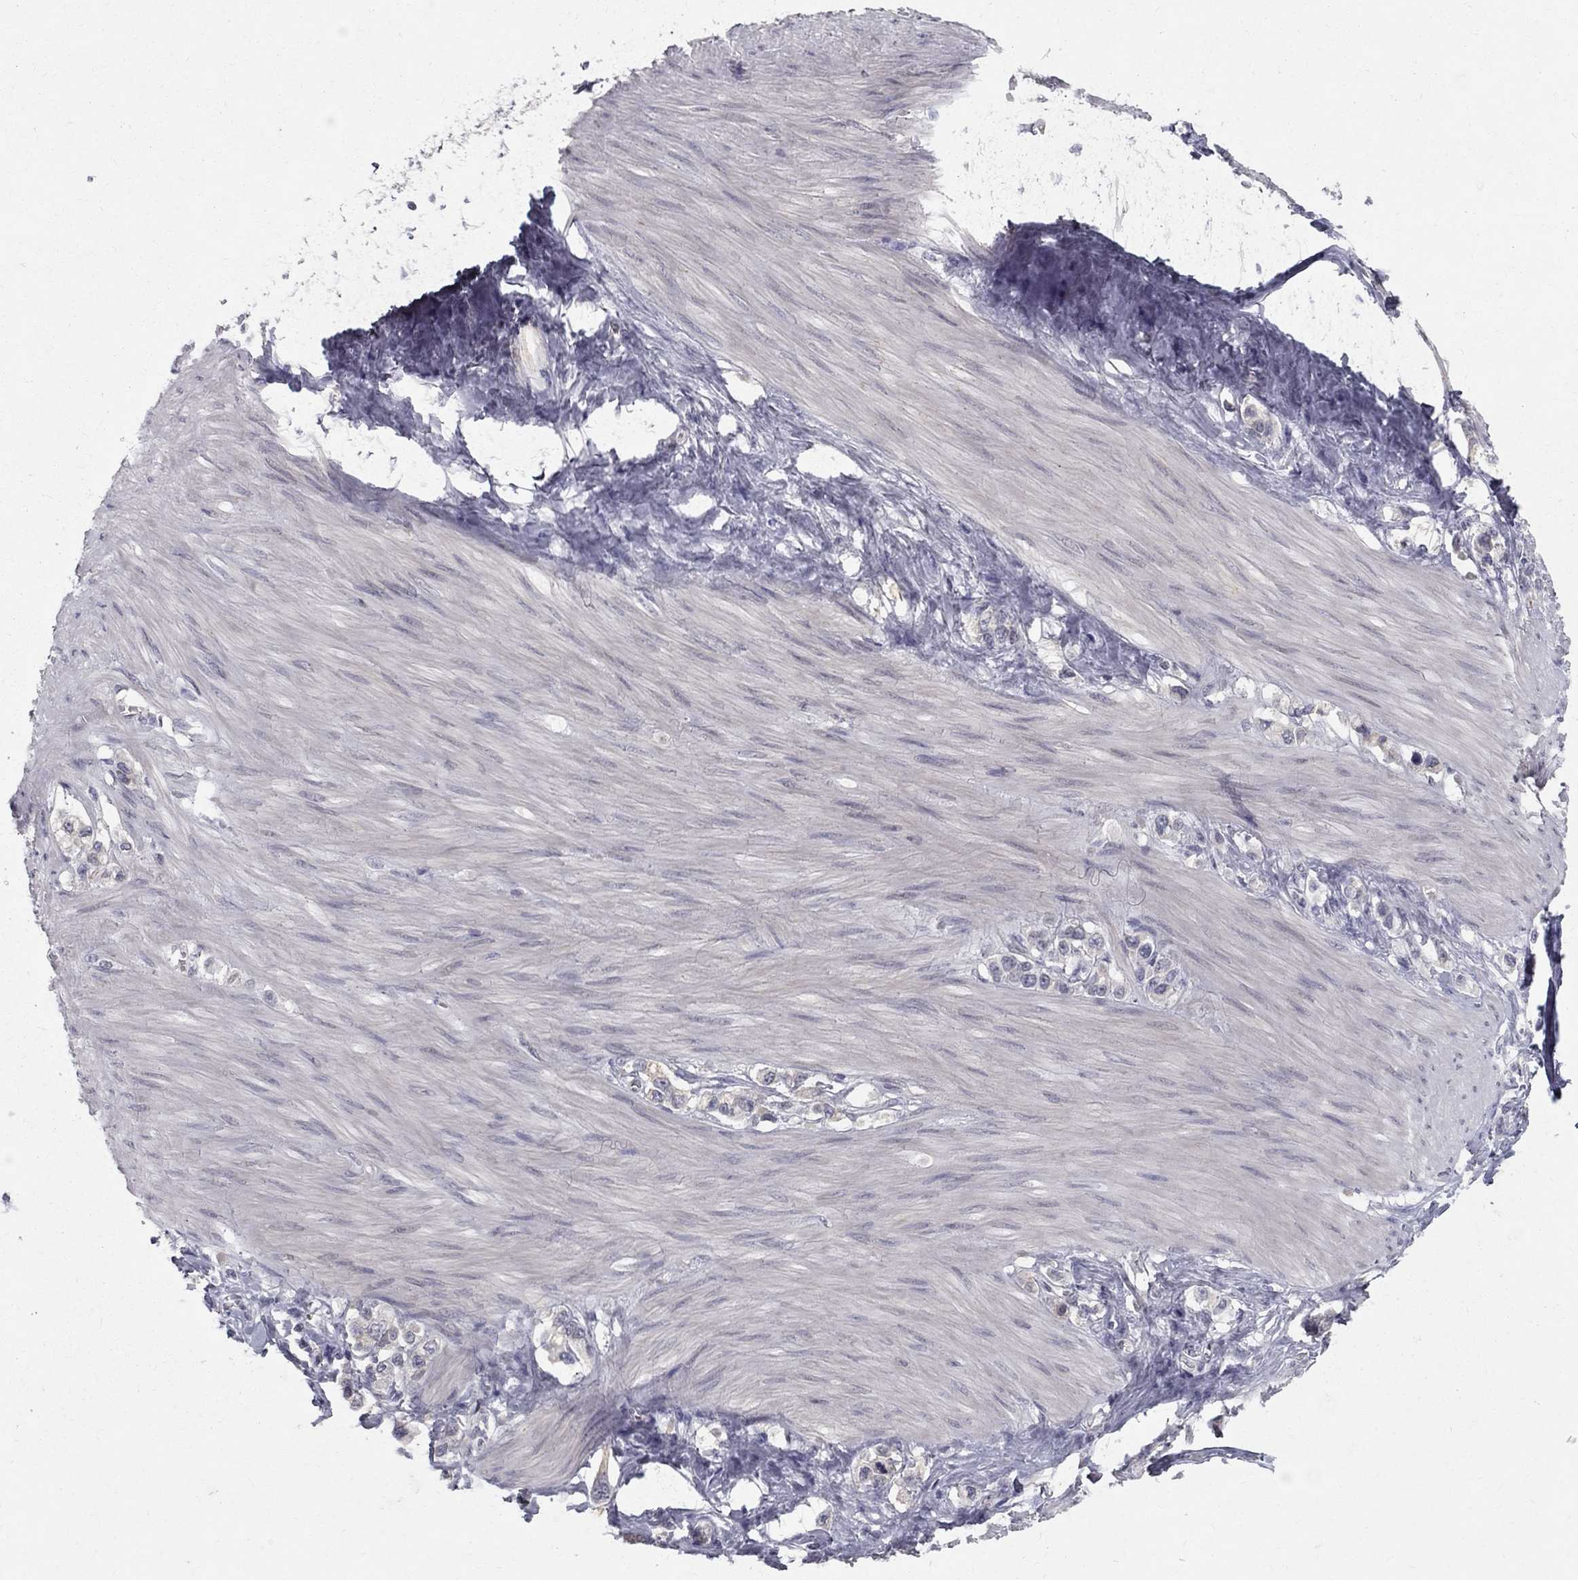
{"staining": {"intensity": "negative", "quantity": "none", "location": "none"}, "tissue": "stomach cancer", "cell_type": "Tumor cells", "image_type": "cancer", "snomed": [{"axis": "morphology", "description": "Normal tissue, NOS"}, {"axis": "morphology", "description": "Adenocarcinoma, NOS"}, {"axis": "morphology", "description": "Adenocarcinoma, High grade"}, {"axis": "topography", "description": "Stomach, upper"}, {"axis": "topography", "description": "Stomach"}], "caption": "The photomicrograph demonstrates no significant staining in tumor cells of high-grade adenocarcinoma (stomach). (Brightfield microscopy of DAB immunohistochemistry (IHC) at high magnification).", "gene": "CLIC6", "patient": {"sex": "female", "age": 65}}